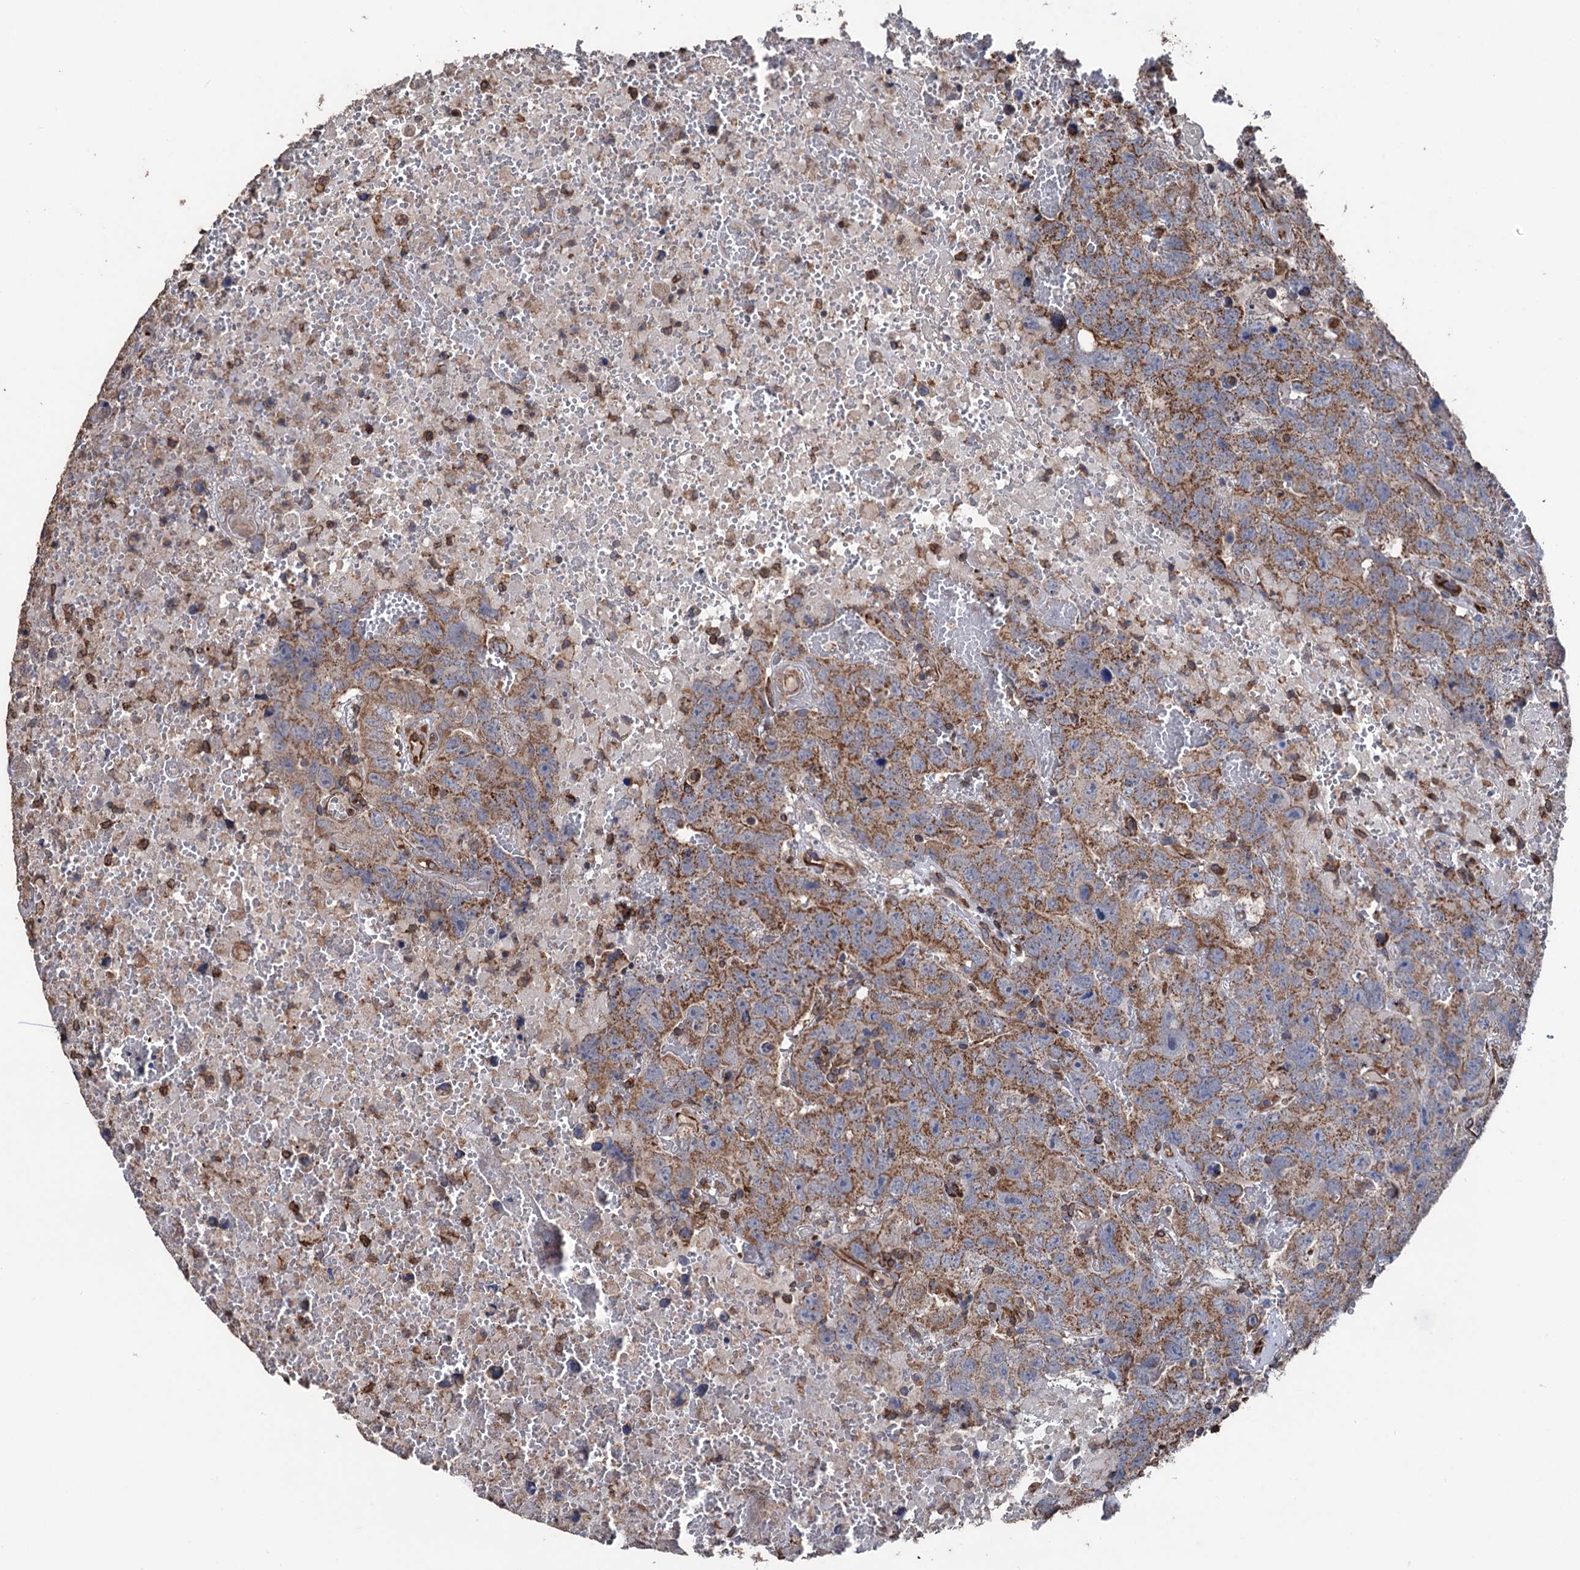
{"staining": {"intensity": "moderate", "quantity": ">75%", "location": "cytoplasmic/membranous"}, "tissue": "testis cancer", "cell_type": "Tumor cells", "image_type": "cancer", "snomed": [{"axis": "morphology", "description": "Carcinoma, Embryonal, NOS"}, {"axis": "topography", "description": "Testis"}], "caption": "Protein expression analysis of testis cancer (embryonal carcinoma) displays moderate cytoplasmic/membranous staining in approximately >75% of tumor cells.", "gene": "STING1", "patient": {"sex": "male", "age": 45}}